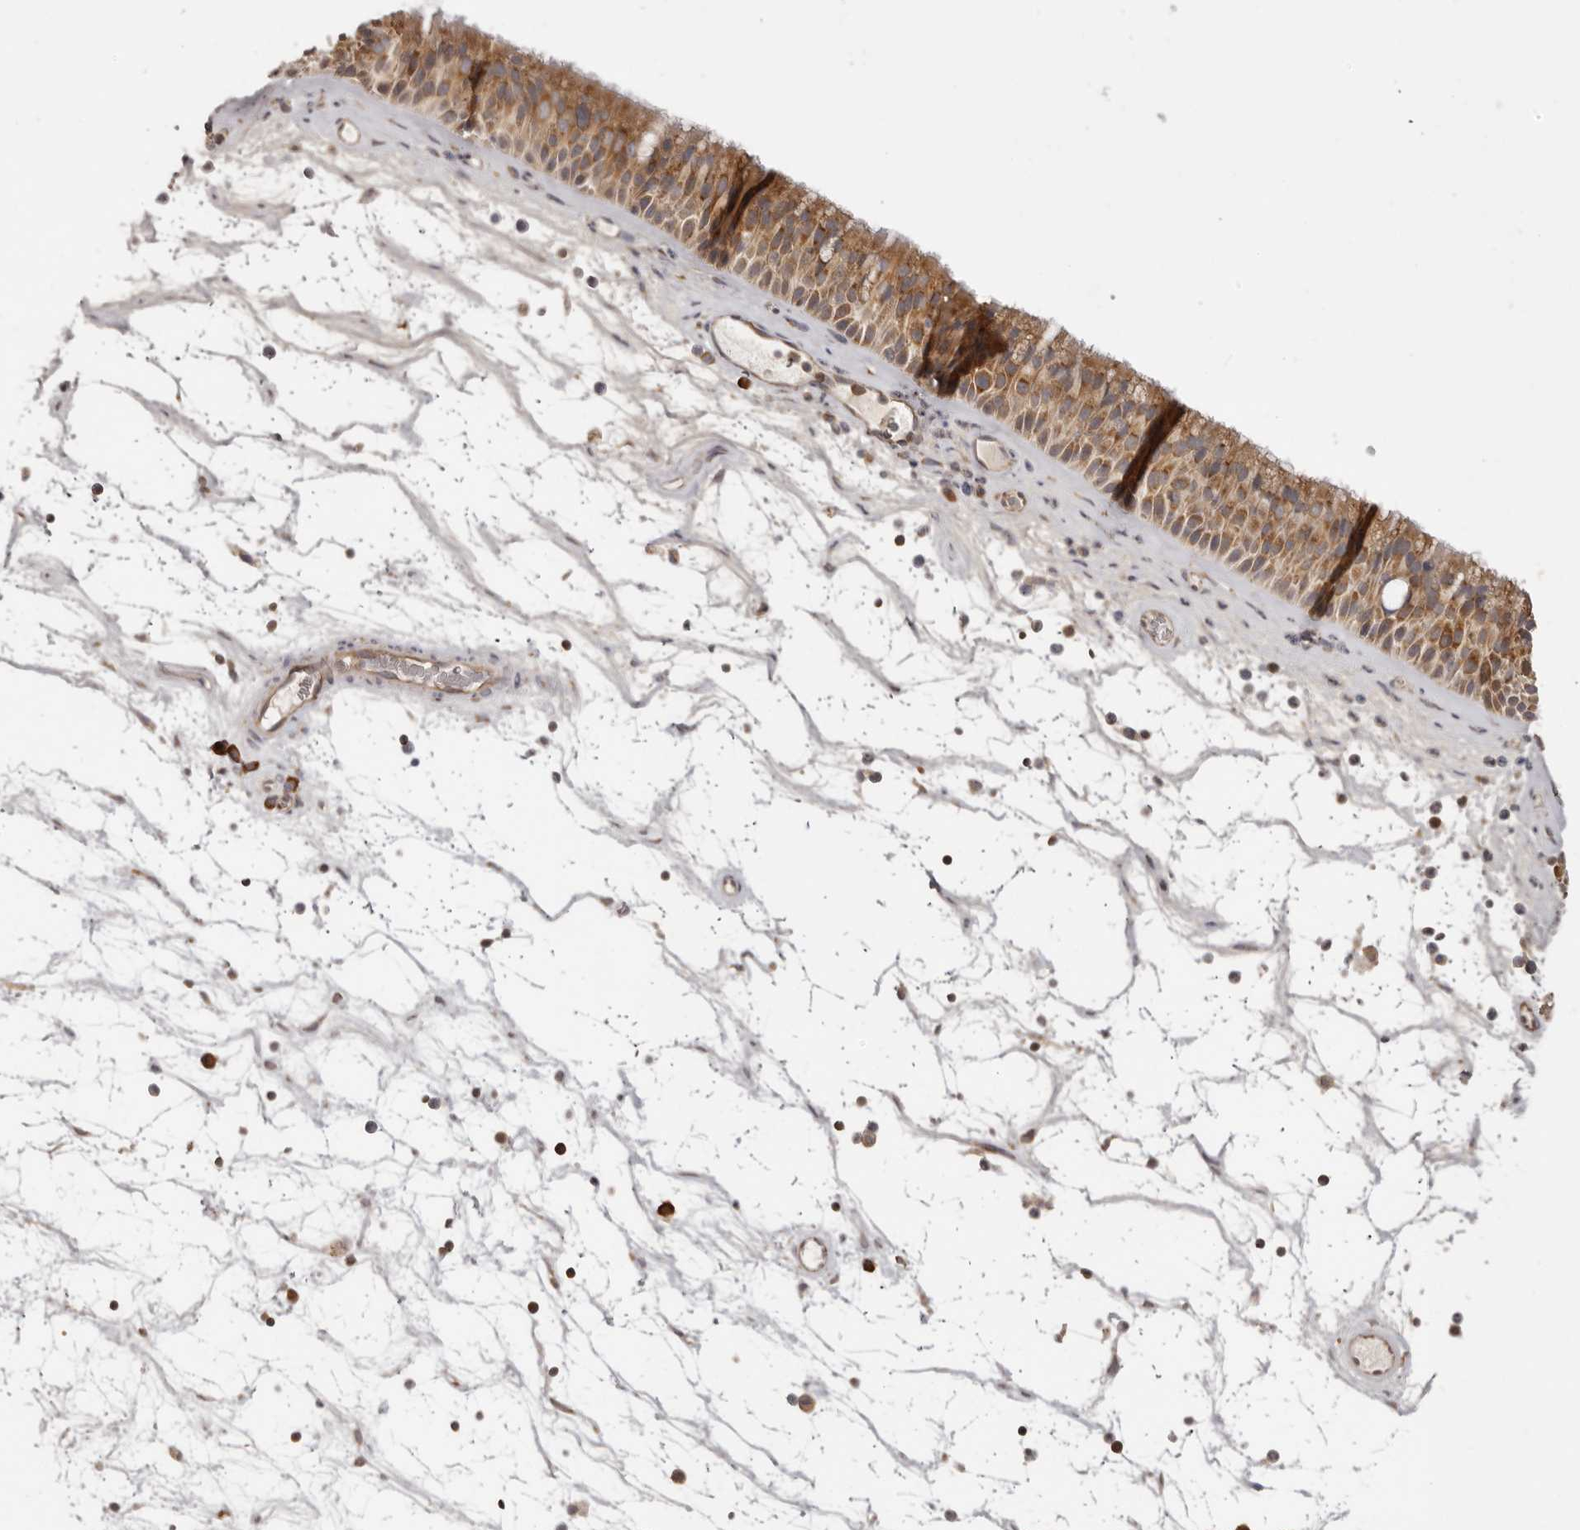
{"staining": {"intensity": "moderate", "quantity": ">75%", "location": "cytoplasmic/membranous"}, "tissue": "nasopharynx", "cell_type": "Respiratory epithelial cells", "image_type": "normal", "snomed": [{"axis": "morphology", "description": "Normal tissue, NOS"}, {"axis": "topography", "description": "Nasopharynx"}], "caption": "Immunohistochemistry (IHC) (DAB (3,3'-diaminobenzidine)) staining of unremarkable nasopharynx reveals moderate cytoplasmic/membranous protein staining in approximately >75% of respiratory epithelial cells.", "gene": "EEF1E1", "patient": {"sex": "male", "age": 64}}